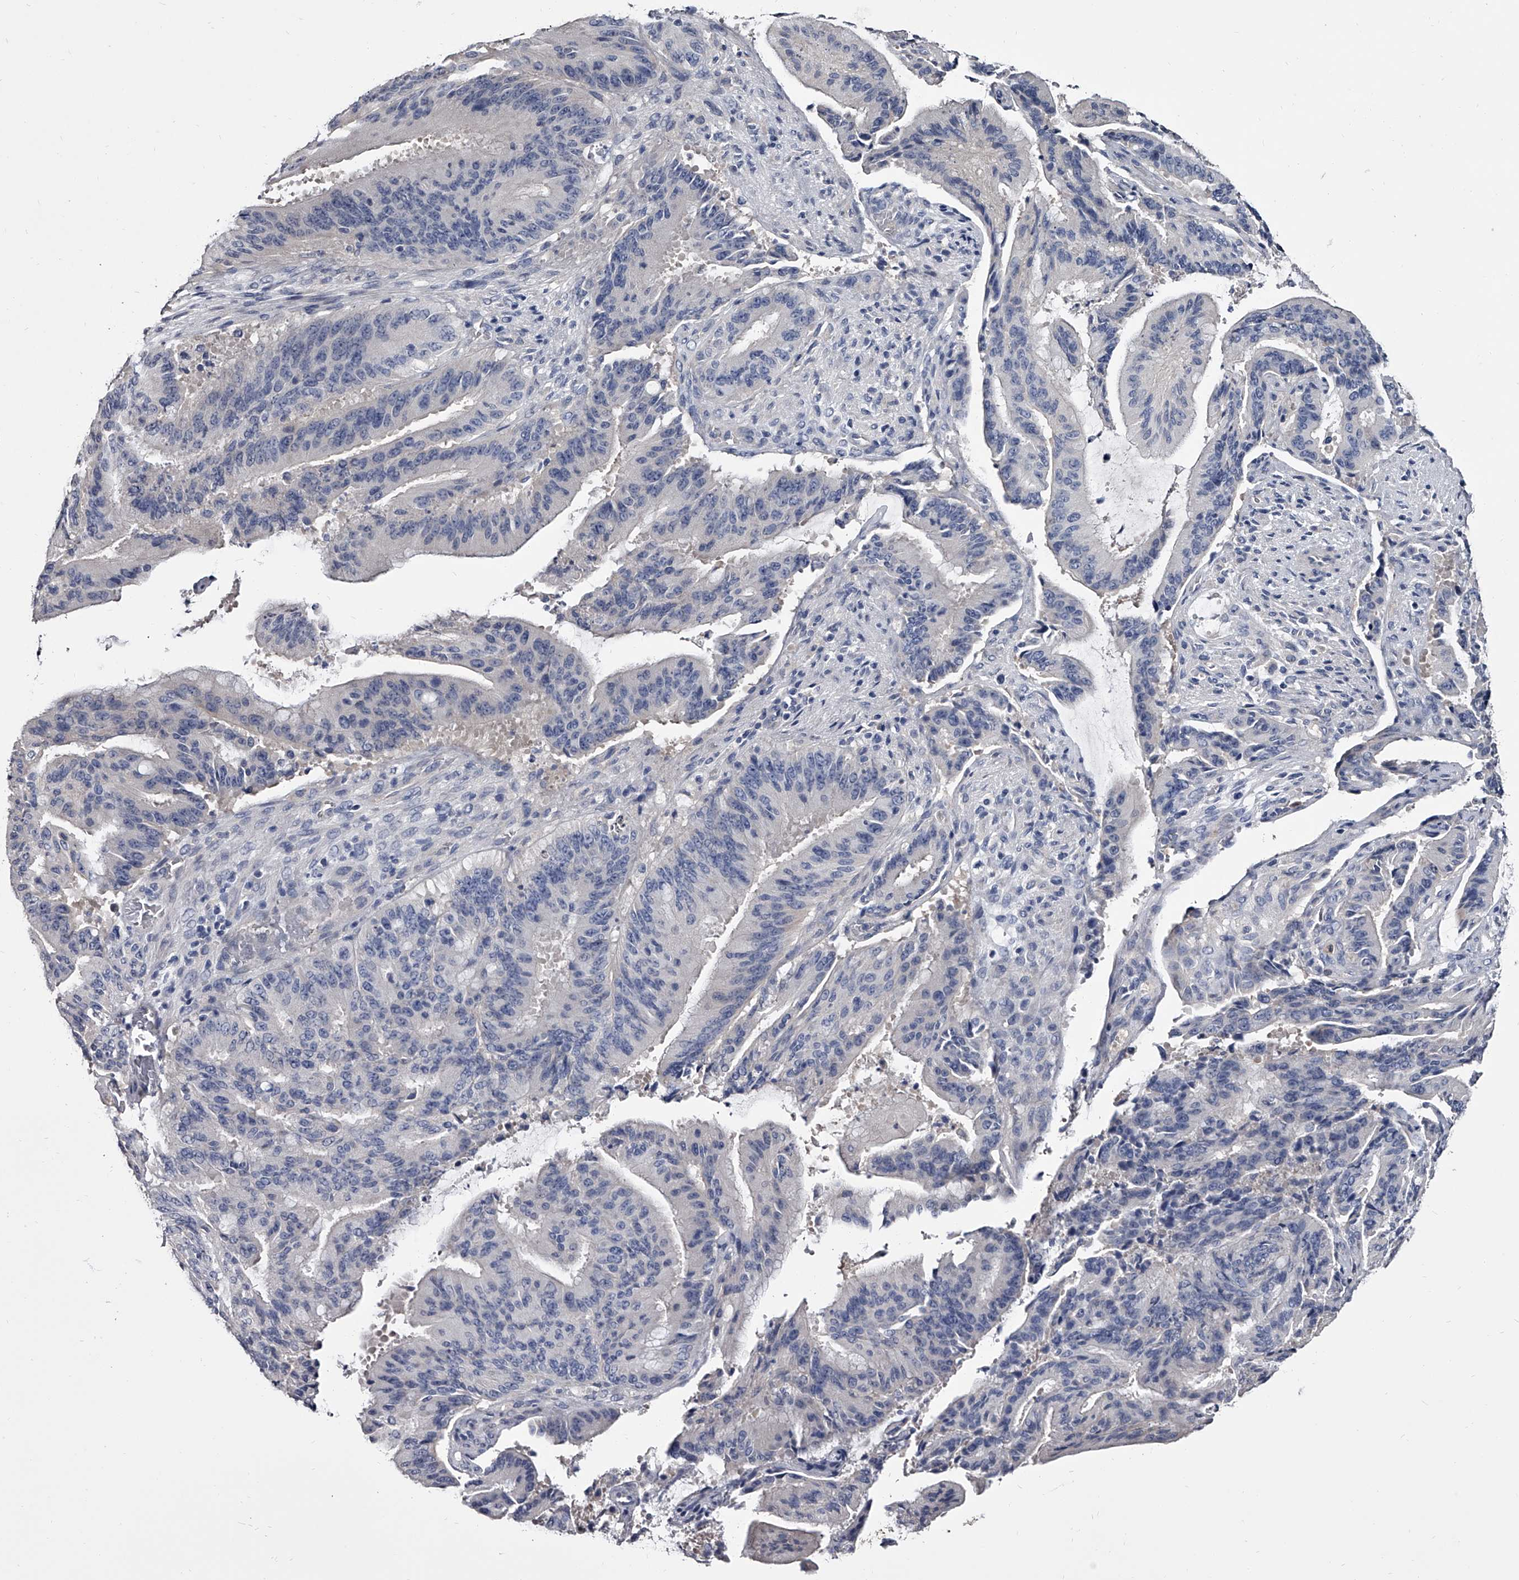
{"staining": {"intensity": "negative", "quantity": "none", "location": "none"}, "tissue": "liver cancer", "cell_type": "Tumor cells", "image_type": "cancer", "snomed": [{"axis": "morphology", "description": "Normal tissue, NOS"}, {"axis": "morphology", "description": "Cholangiocarcinoma"}, {"axis": "topography", "description": "Liver"}, {"axis": "topography", "description": "Peripheral nerve tissue"}], "caption": "Tumor cells show no significant staining in liver cancer (cholangiocarcinoma).", "gene": "GAPVD1", "patient": {"sex": "female", "age": 73}}